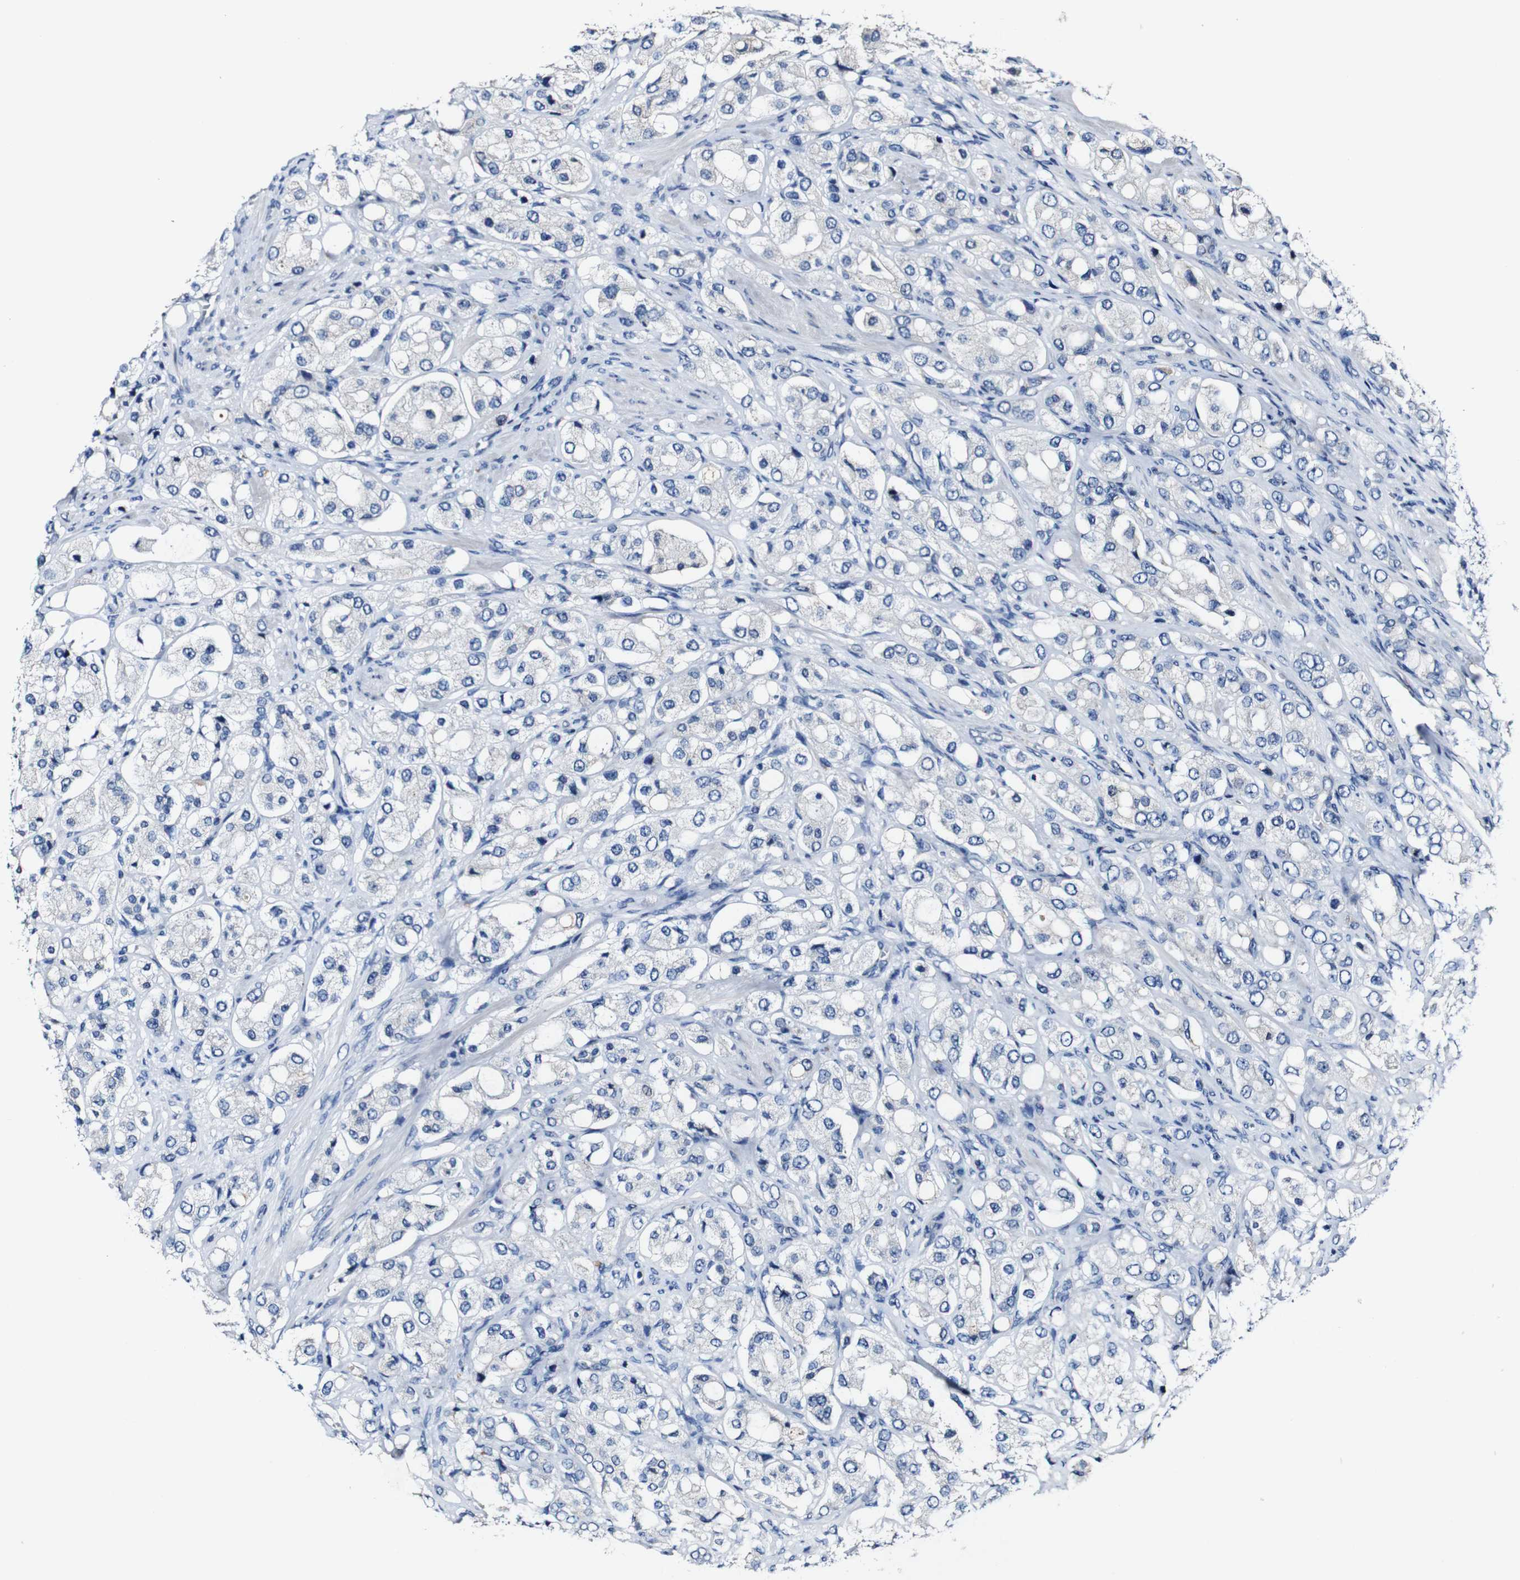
{"staining": {"intensity": "negative", "quantity": "none", "location": "none"}, "tissue": "prostate cancer", "cell_type": "Tumor cells", "image_type": "cancer", "snomed": [{"axis": "morphology", "description": "Adenocarcinoma, High grade"}, {"axis": "topography", "description": "Prostate"}], "caption": "This is a image of immunohistochemistry (IHC) staining of prostate cancer (adenocarcinoma (high-grade)), which shows no positivity in tumor cells.", "gene": "GRAMD1A", "patient": {"sex": "male", "age": 65}}